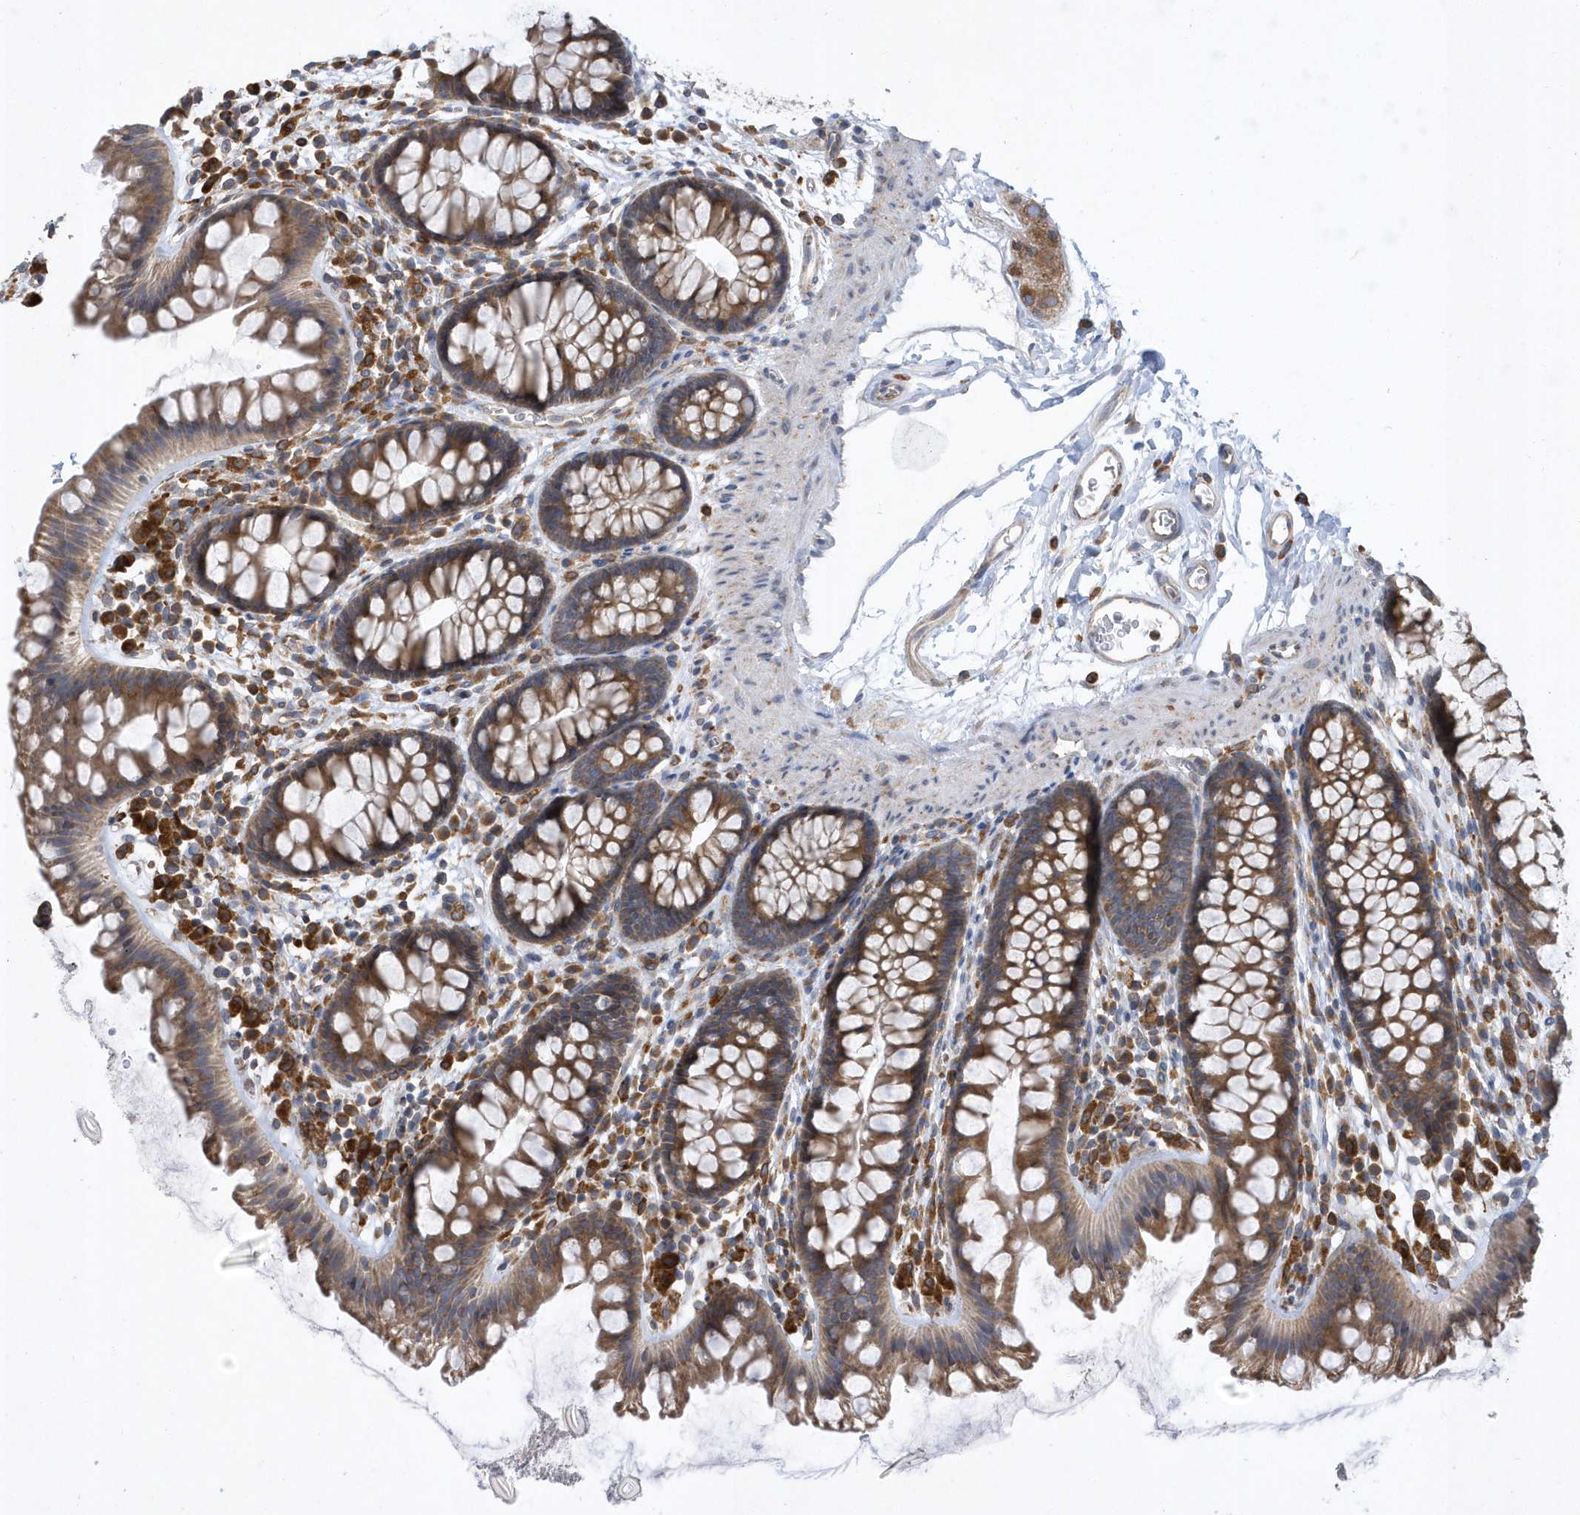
{"staining": {"intensity": "weak", "quantity": ">75%", "location": "cytoplasmic/membranous"}, "tissue": "colon", "cell_type": "Endothelial cells", "image_type": "normal", "snomed": [{"axis": "morphology", "description": "Normal tissue, NOS"}, {"axis": "topography", "description": "Colon"}], "caption": "A brown stain highlights weak cytoplasmic/membranous positivity of a protein in endothelial cells of benign colon.", "gene": "VAMP7", "patient": {"sex": "female", "age": 62}}